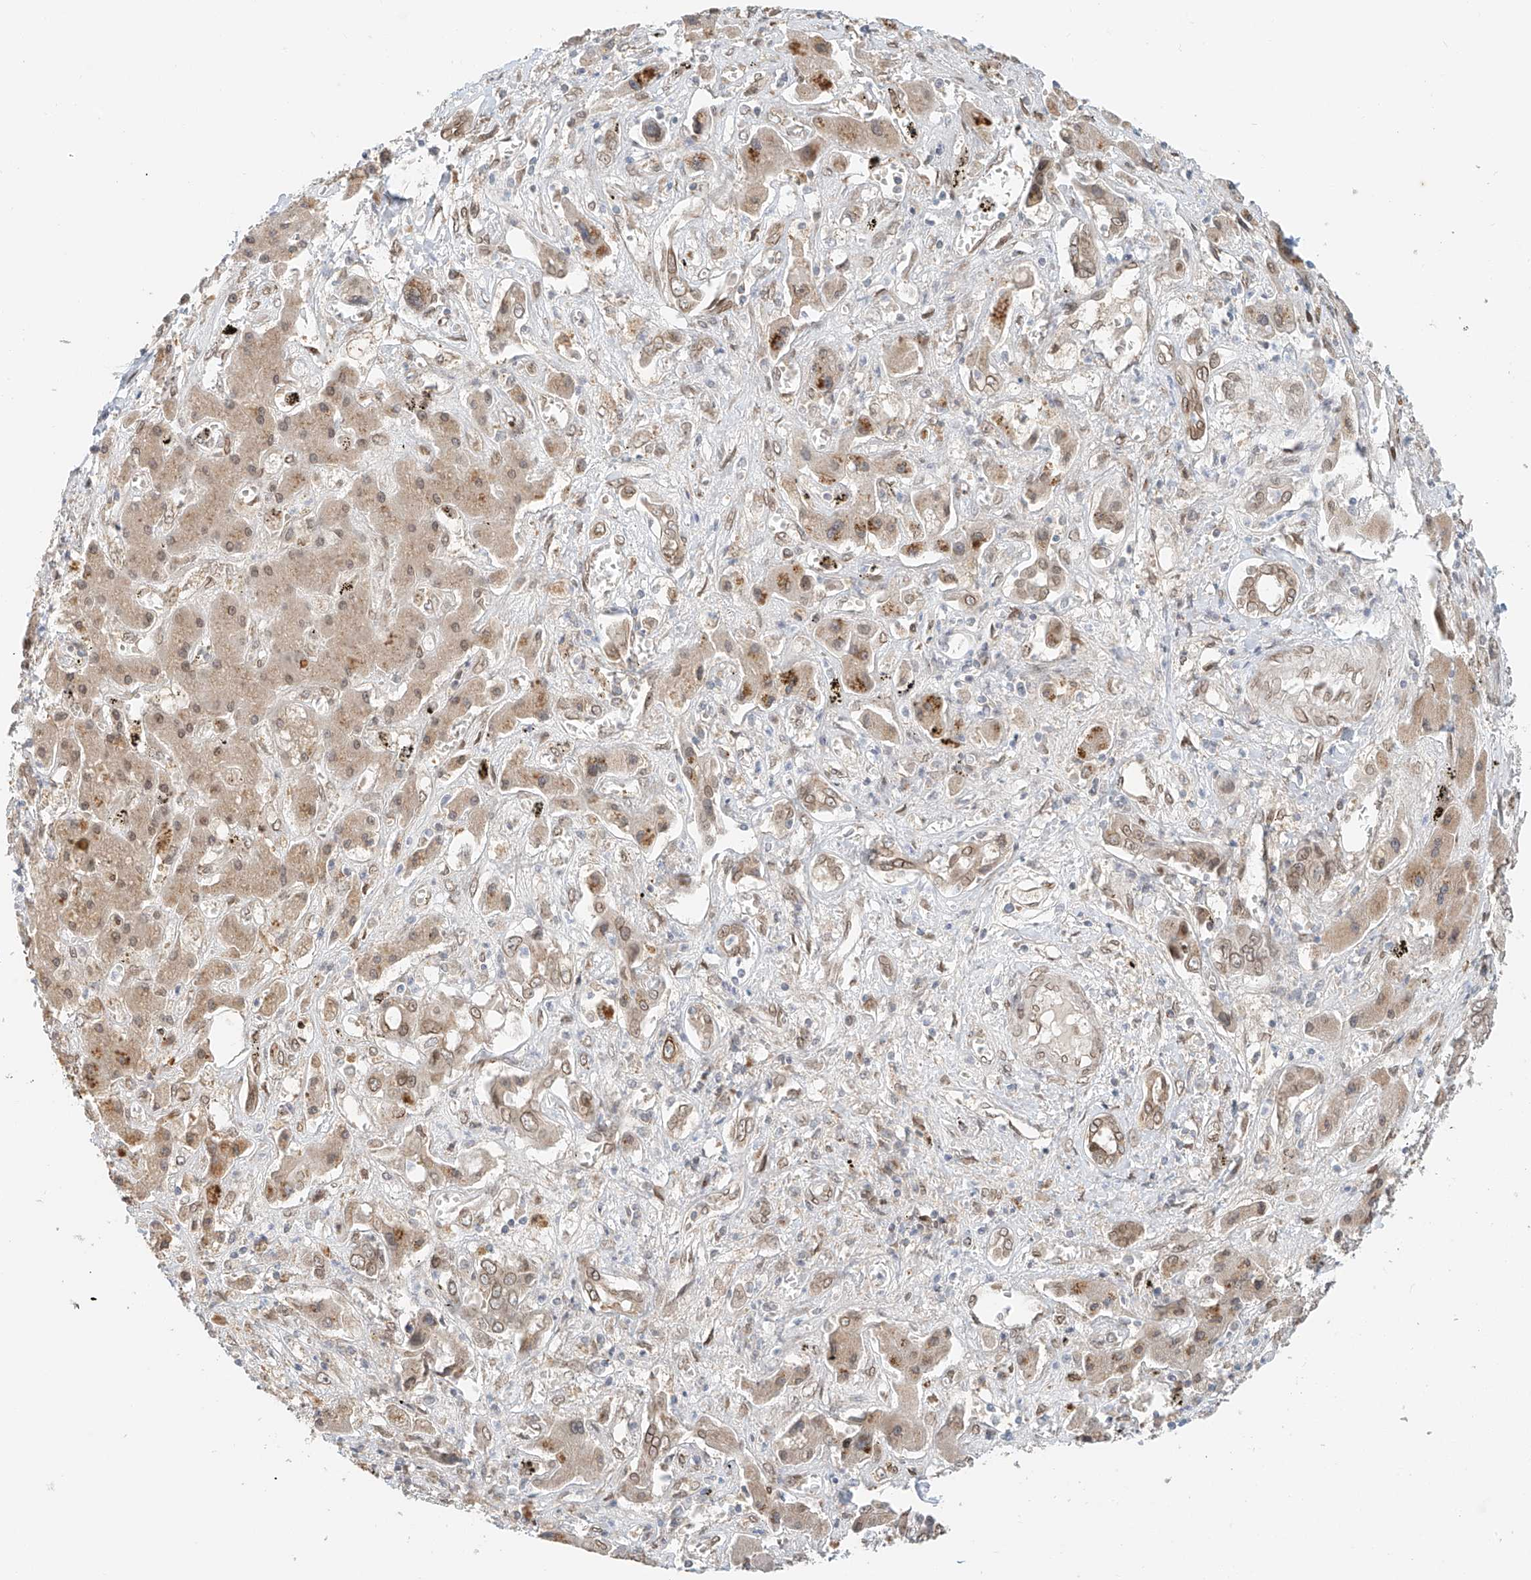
{"staining": {"intensity": "weak", "quantity": "25%-75%", "location": "cytoplasmic/membranous,nuclear"}, "tissue": "liver cancer", "cell_type": "Tumor cells", "image_type": "cancer", "snomed": [{"axis": "morphology", "description": "Cholangiocarcinoma"}, {"axis": "topography", "description": "Liver"}], "caption": "Liver cancer was stained to show a protein in brown. There is low levels of weak cytoplasmic/membranous and nuclear expression in about 25%-75% of tumor cells.", "gene": "STARD9", "patient": {"sex": "male", "age": 67}}